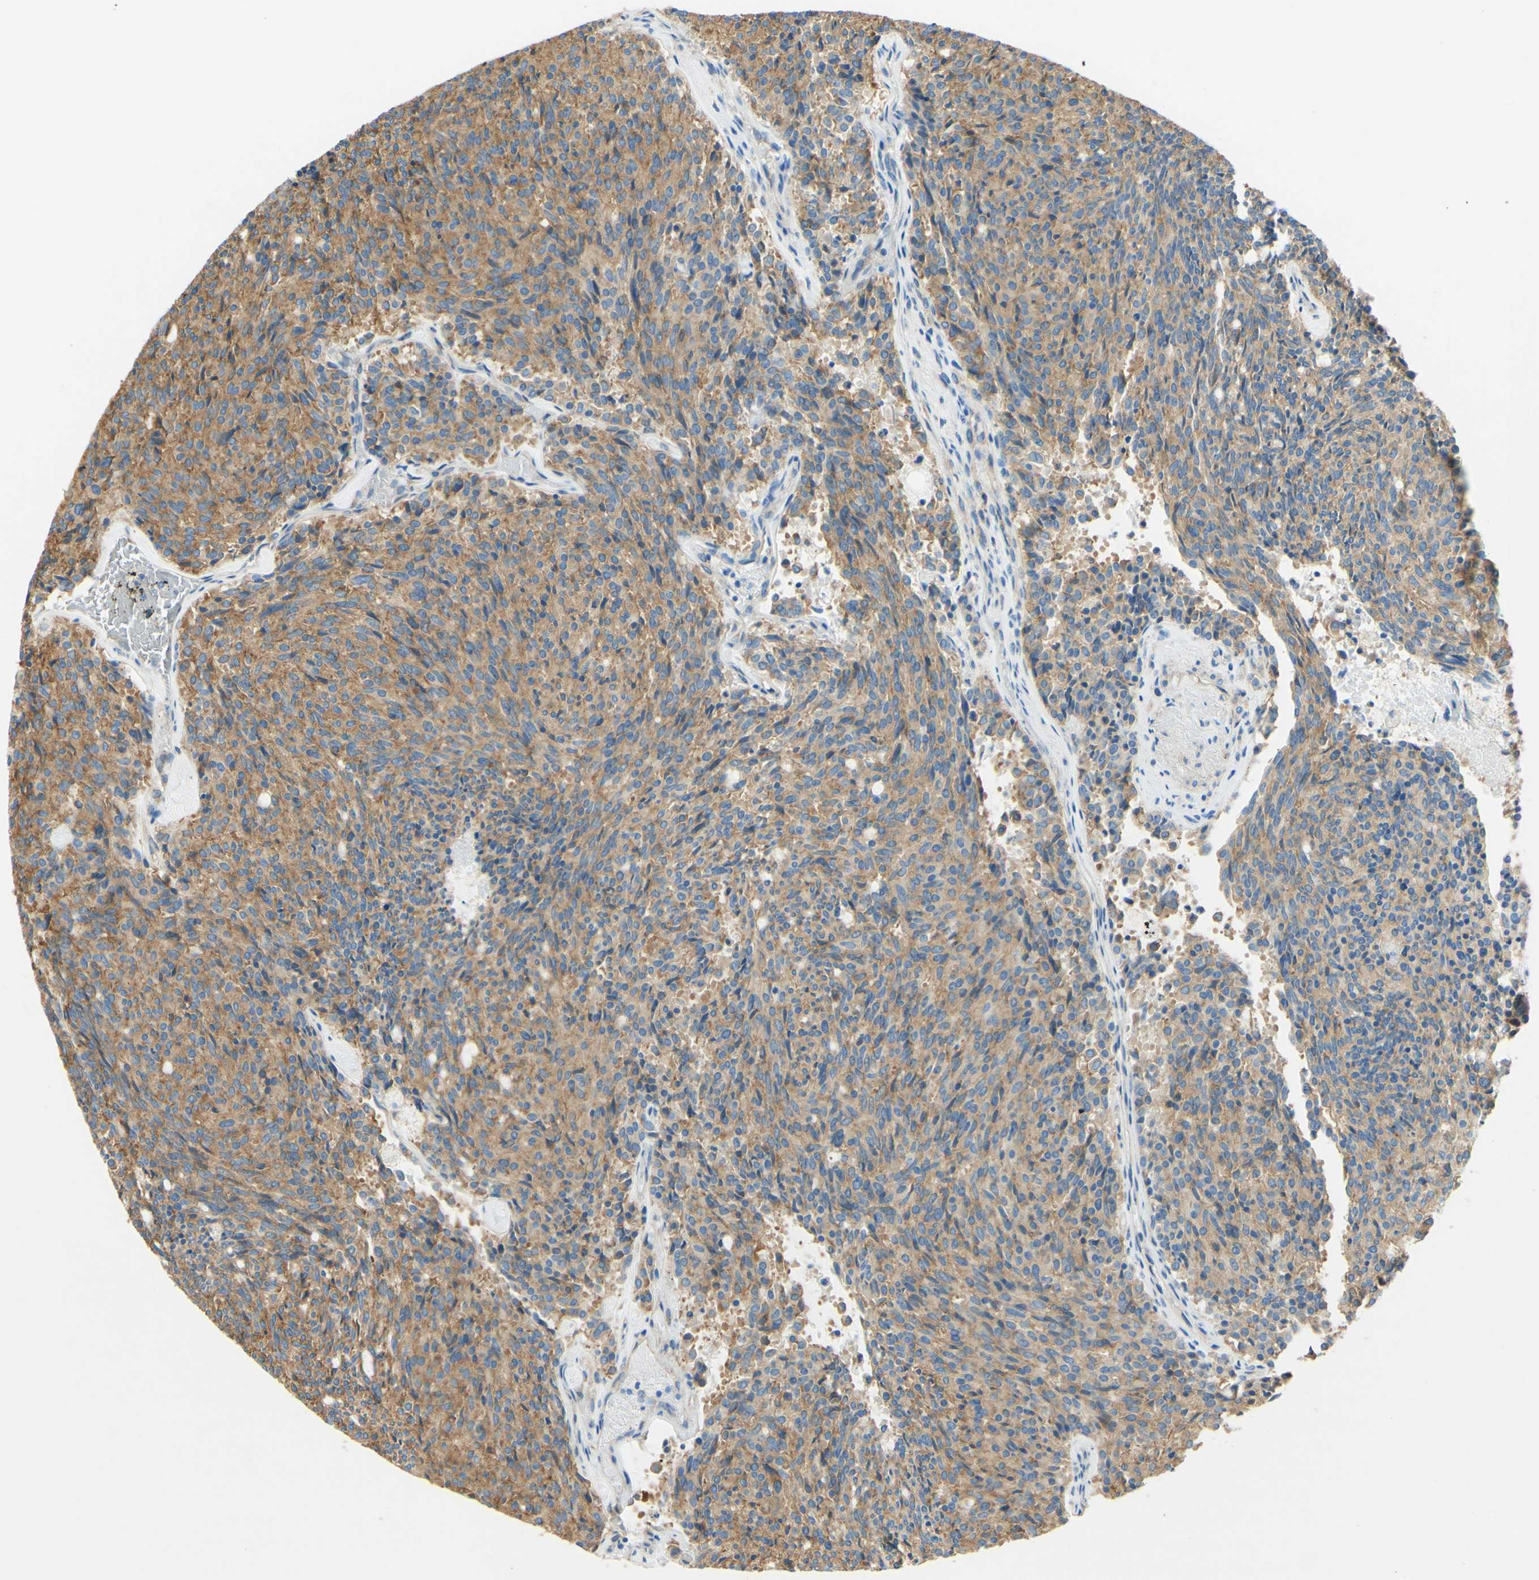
{"staining": {"intensity": "moderate", "quantity": ">75%", "location": "cytoplasmic/membranous"}, "tissue": "carcinoid", "cell_type": "Tumor cells", "image_type": "cancer", "snomed": [{"axis": "morphology", "description": "Carcinoid, malignant, NOS"}, {"axis": "topography", "description": "Pancreas"}], "caption": "The immunohistochemical stain labels moderate cytoplasmic/membranous expression in tumor cells of carcinoid tissue.", "gene": "CLTC", "patient": {"sex": "female", "age": 54}}